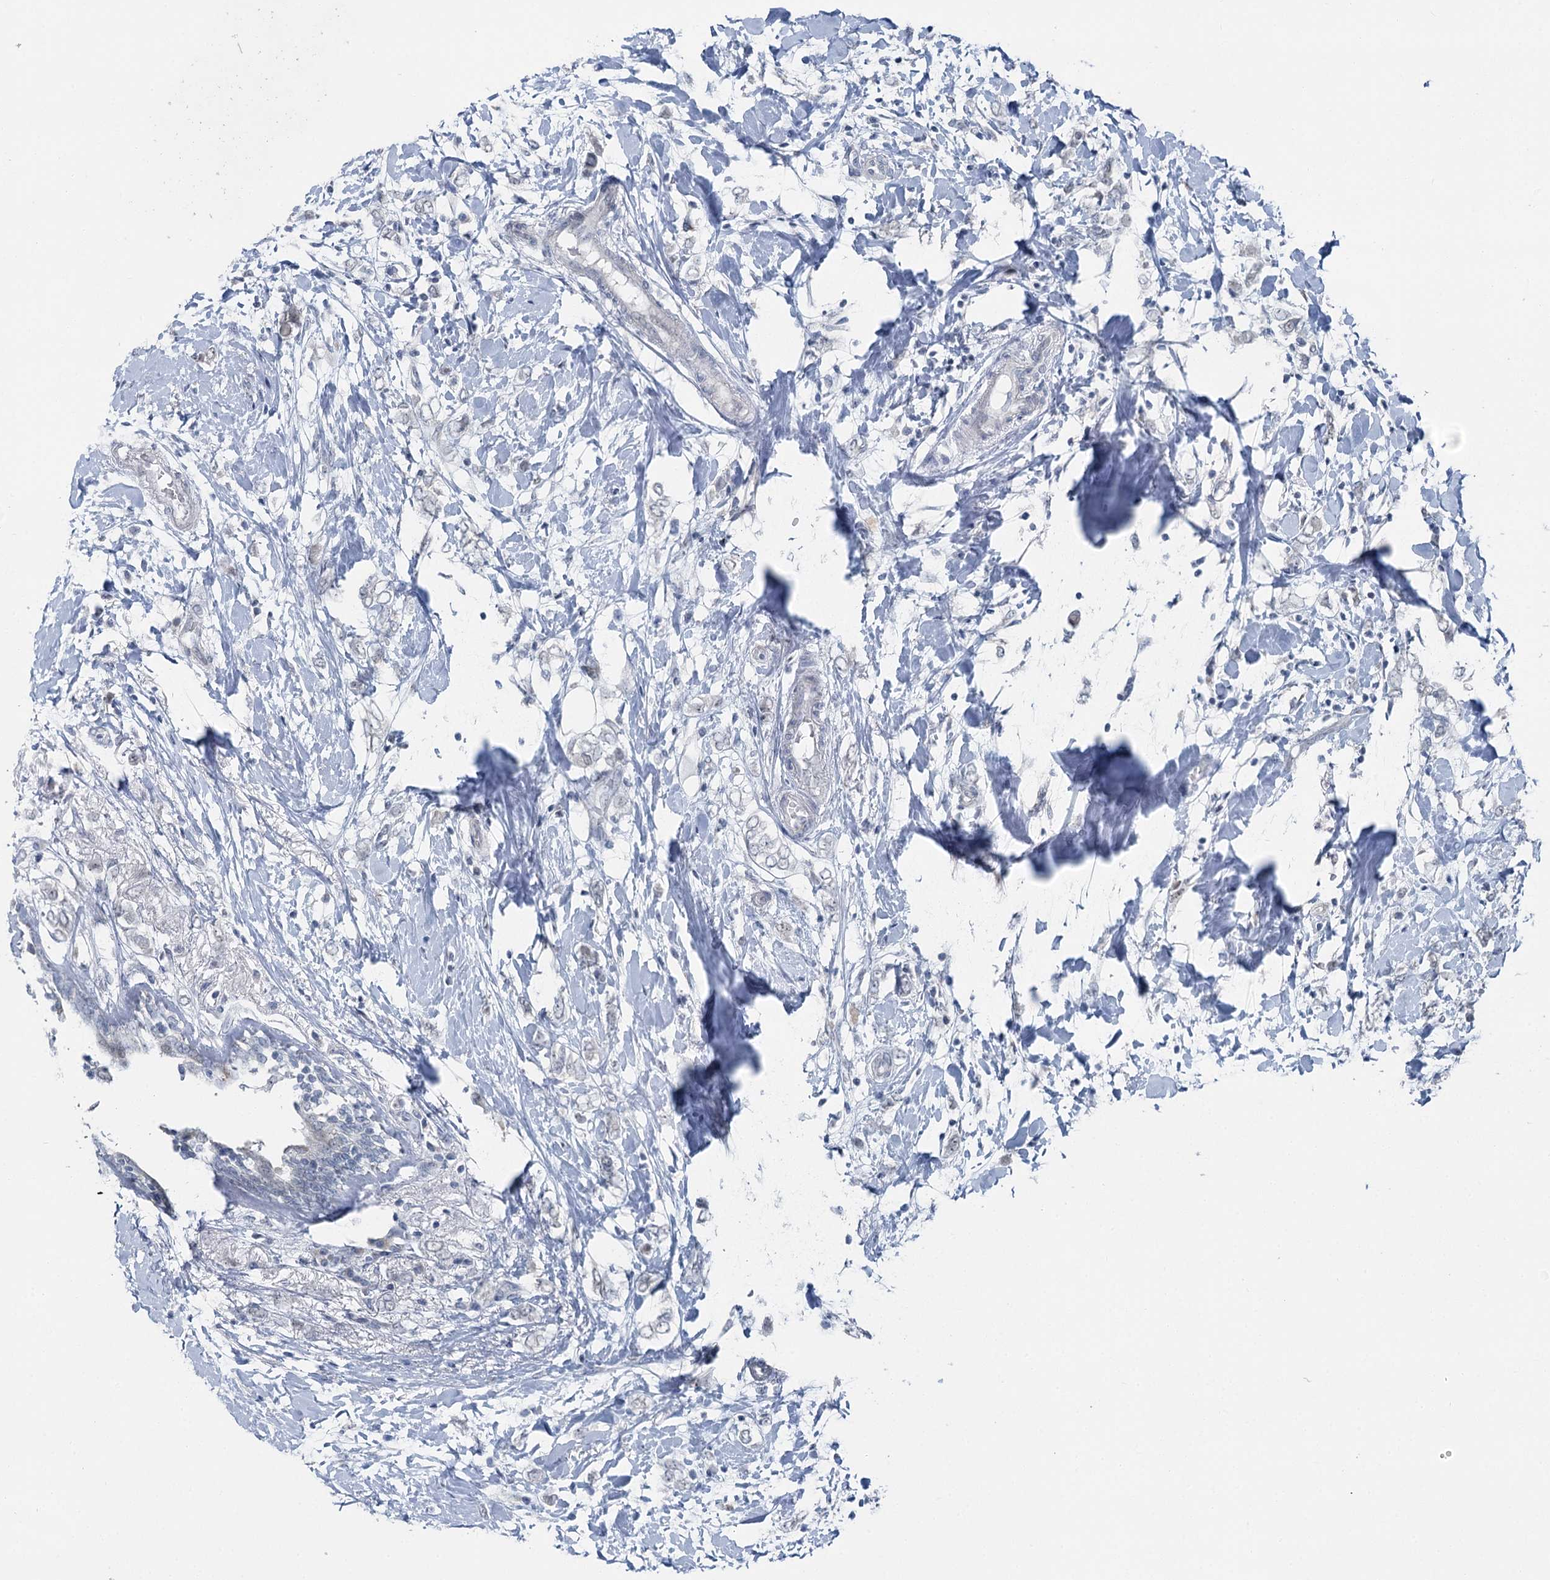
{"staining": {"intensity": "negative", "quantity": "none", "location": "none"}, "tissue": "breast cancer", "cell_type": "Tumor cells", "image_type": "cancer", "snomed": [{"axis": "morphology", "description": "Normal tissue, NOS"}, {"axis": "morphology", "description": "Lobular carcinoma"}, {"axis": "topography", "description": "Breast"}], "caption": "This is an IHC image of breast cancer. There is no positivity in tumor cells.", "gene": "STEEP1", "patient": {"sex": "female", "age": 47}}